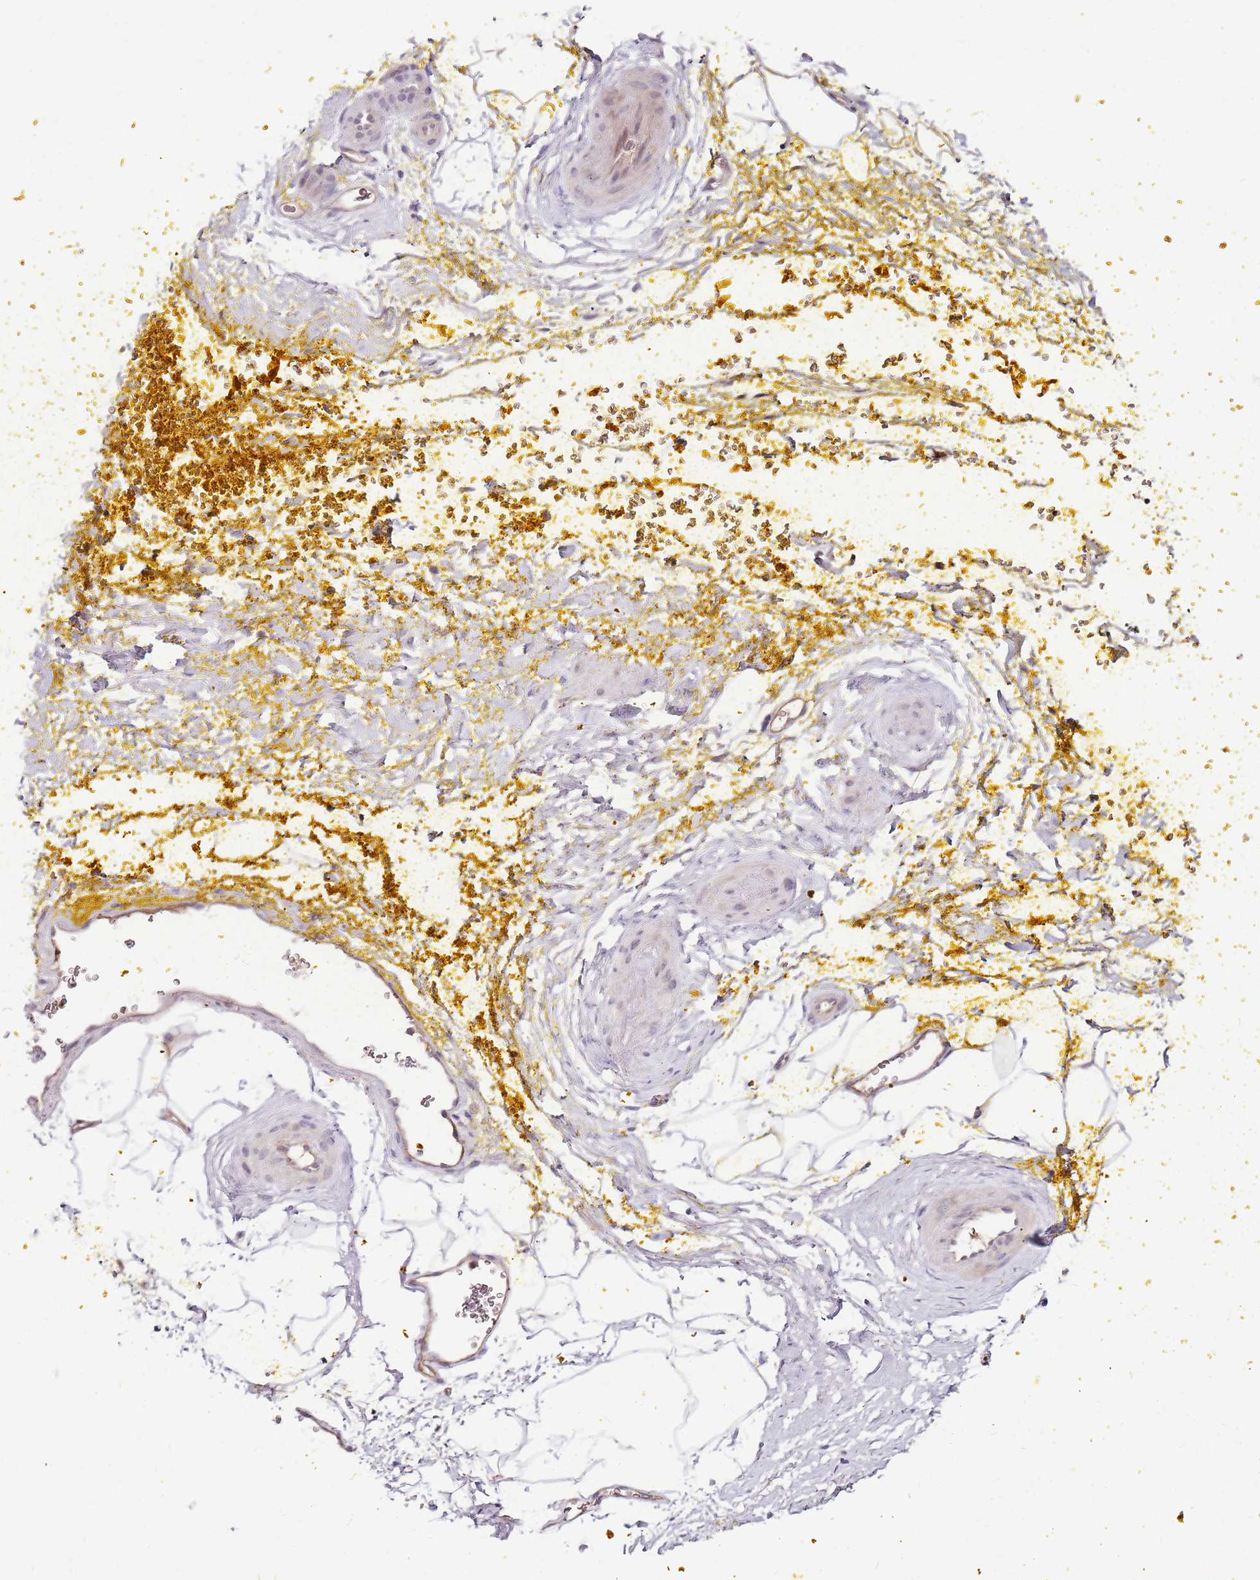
{"staining": {"intensity": "weak", "quantity": "<25%", "location": "nuclear"}, "tissue": "adipose tissue", "cell_type": "Adipocytes", "image_type": "normal", "snomed": [{"axis": "morphology", "description": "Normal tissue, NOS"}, {"axis": "morphology", "description": "Adenocarcinoma, Low grade"}, {"axis": "topography", "description": "Prostate"}, {"axis": "topography", "description": "Peripheral nerve tissue"}], "caption": "Immunohistochemistry (IHC) micrograph of unremarkable adipose tissue stained for a protein (brown), which exhibits no expression in adipocytes.", "gene": "FBXL22", "patient": {"sex": "male", "age": 63}}